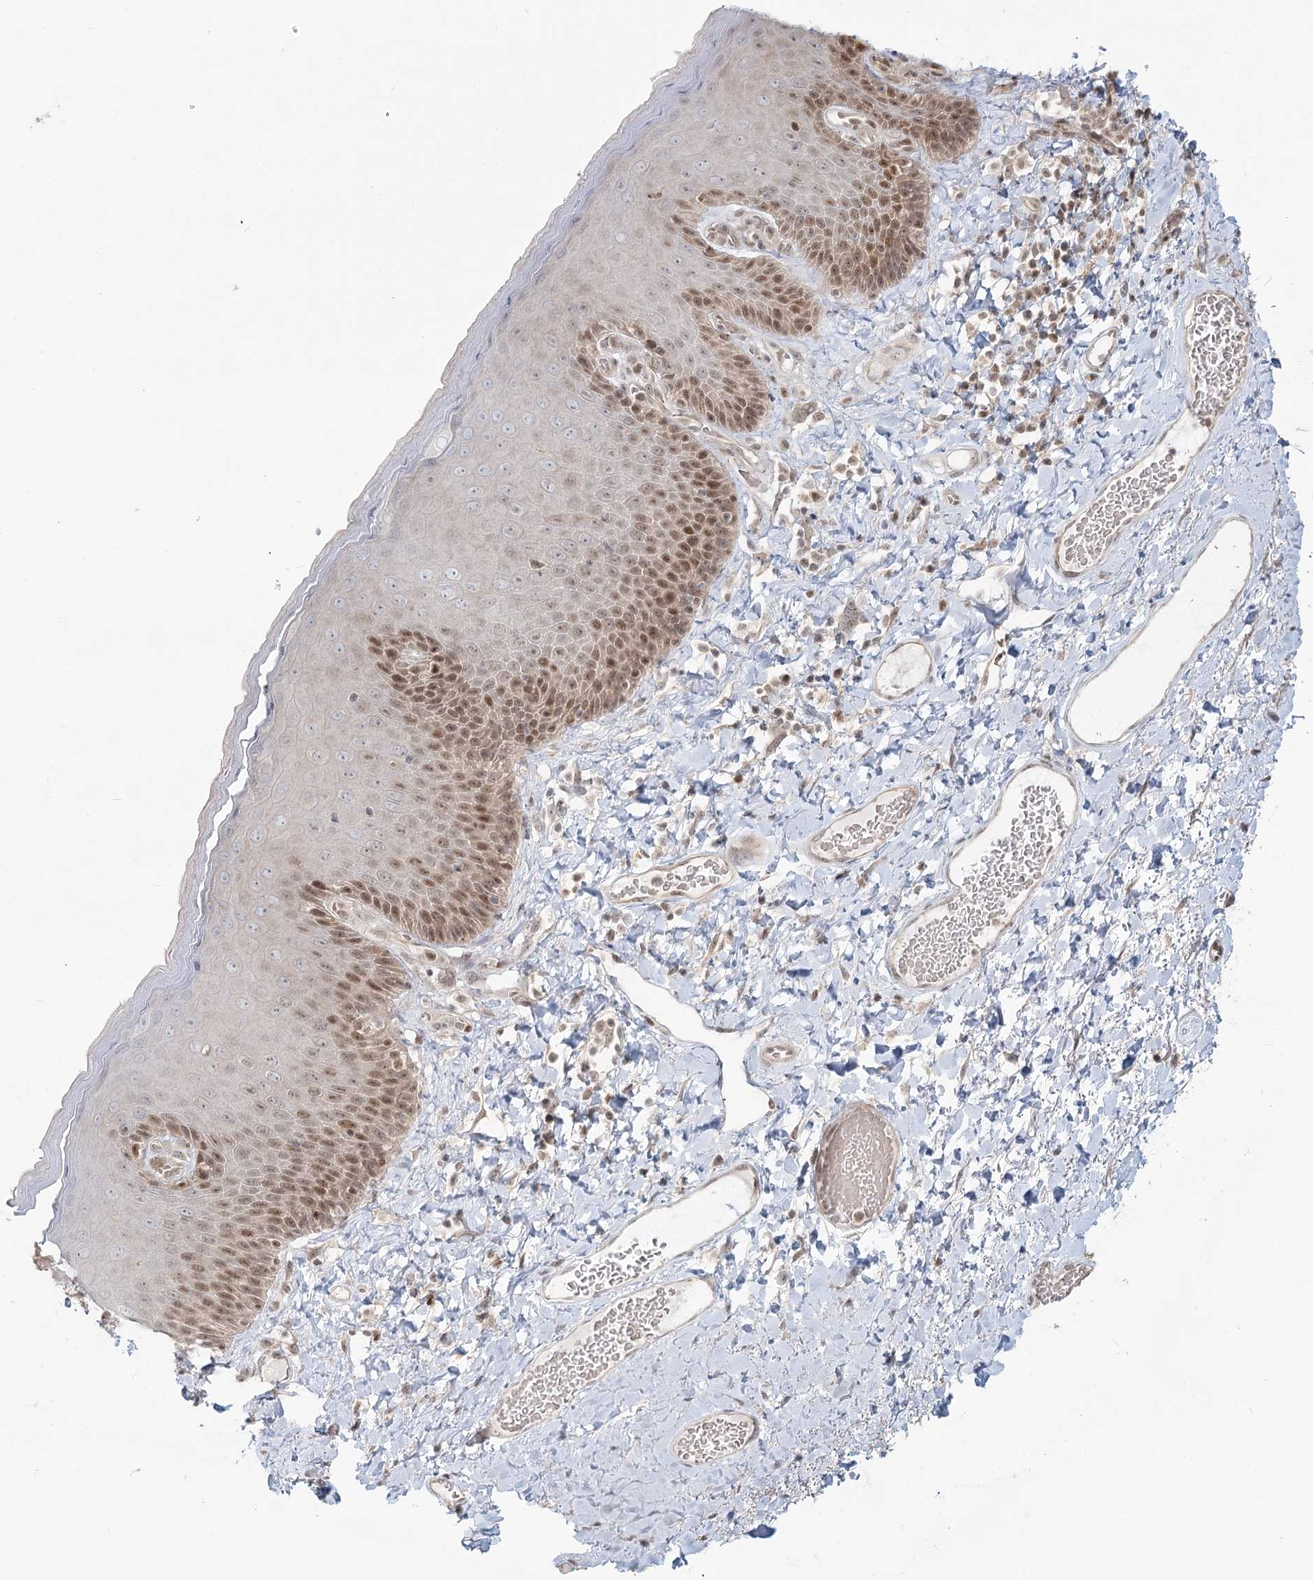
{"staining": {"intensity": "moderate", "quantity": "25%-75%", "location": "nuclear"}, "tissue": "skin", "cell_type": "Epidermal cells", "image_type": "normal", "snomed": [{"axis": "morphology", "description": "Normal tissue, NOS"}, {"axis": "topography", "description": "Anal"}], "caption": "High-power microscopy captured an immunohistochemistry photomicrograph of unremarkable skin, revealing moderate nuclear expression in about 25%-75% of epidermal cells.", "gene": "R3HCC1L", "patient": {"sex": "male", "age": 69}}